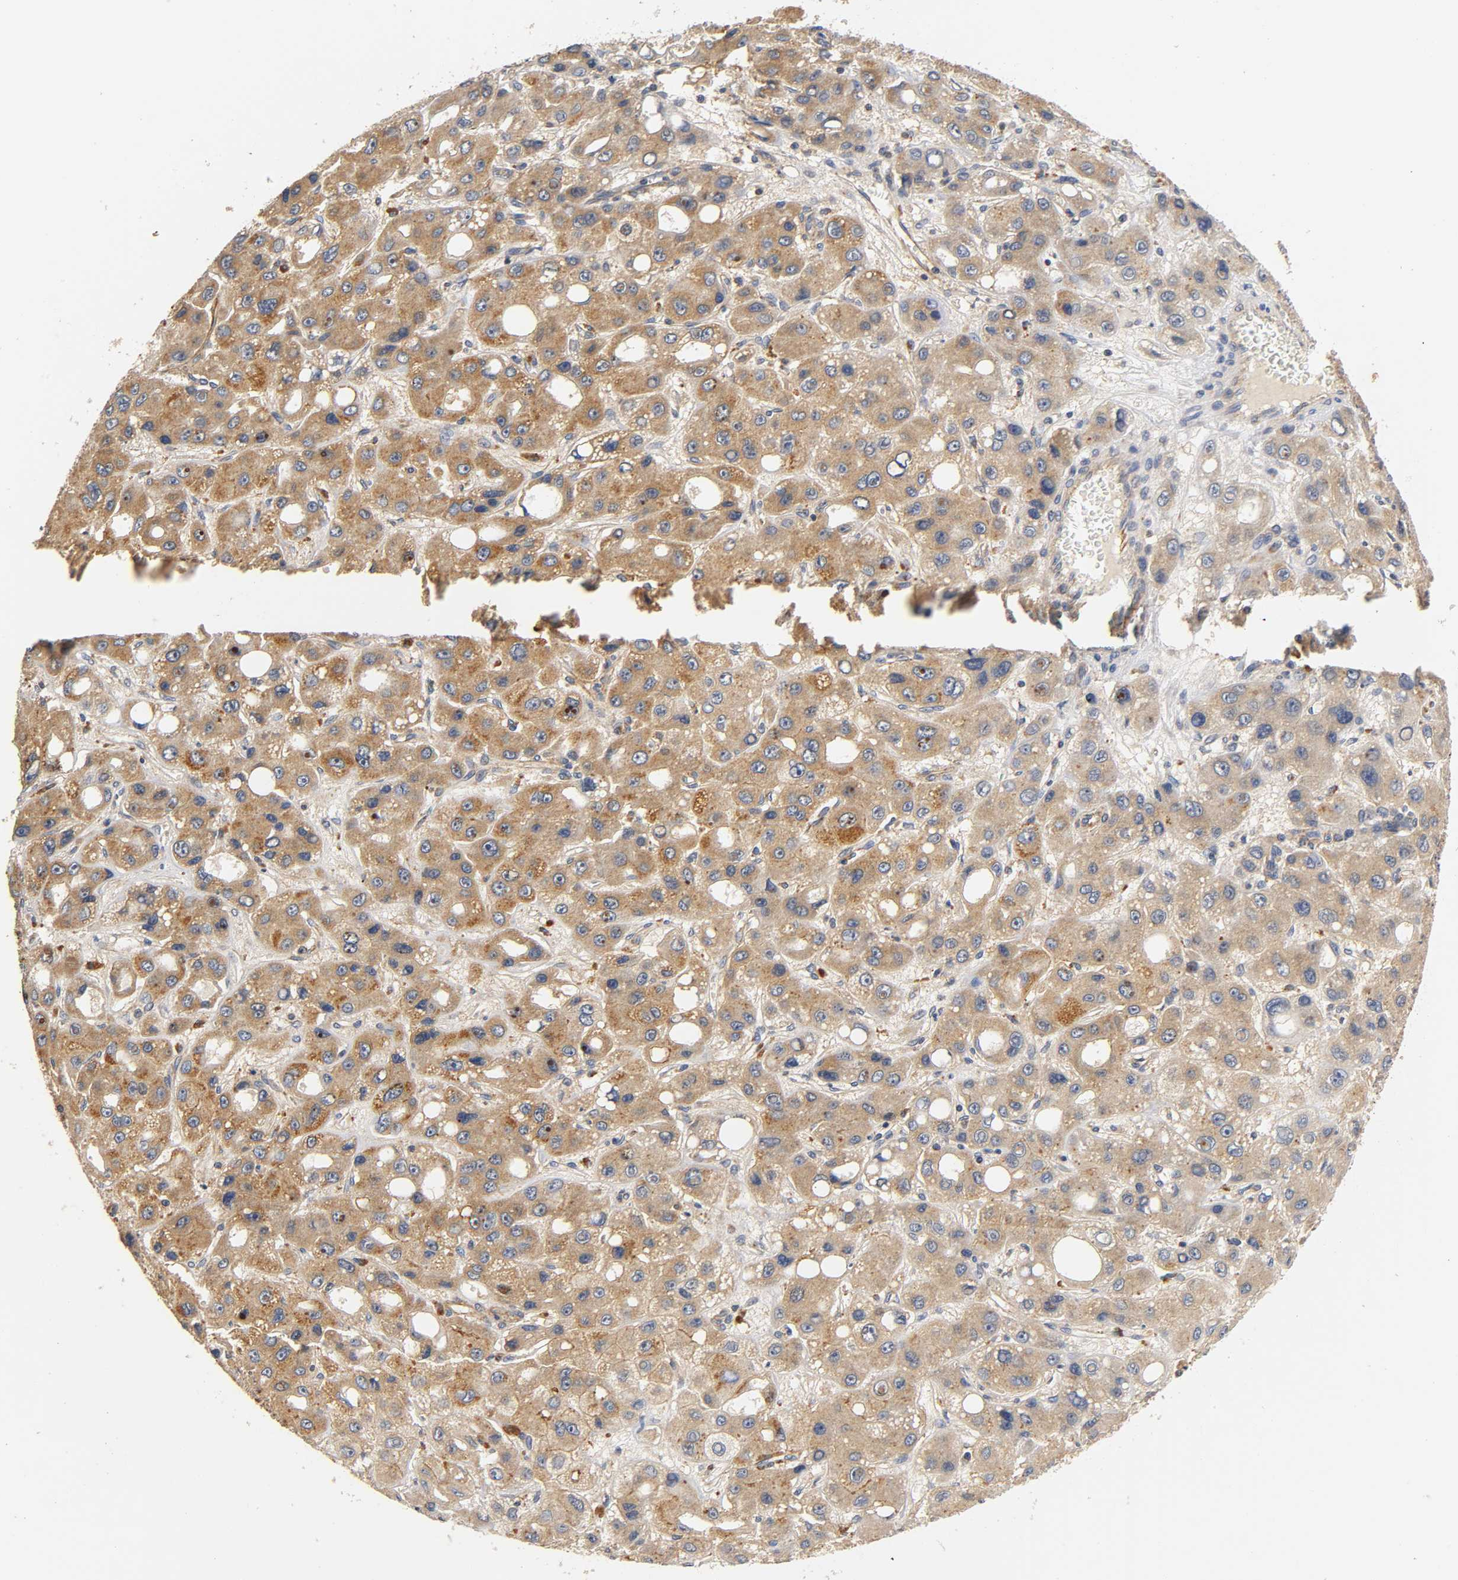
{"staining": {"intensity": "moderate", "quantity": ">75%", "location": "cytoplasmic/membranous"}, "tissue": "liver cancer", "cell_type": "Tumor cells", "image_type": "cancer", "snomed": [{"axis": "morphology", "description": "Carcinoma, Hepatocellular, NOS"}, {"axis": "topography", "description": "Liver"}], "caption": "Brown immunohistochemical staining in liver hepatocellular carcinoma displays moderate cytoplasmic/membranous expression in about >75% of tumor cells.", "gene": "SCAP", "patient": {"sex": "male", "age": 55}}